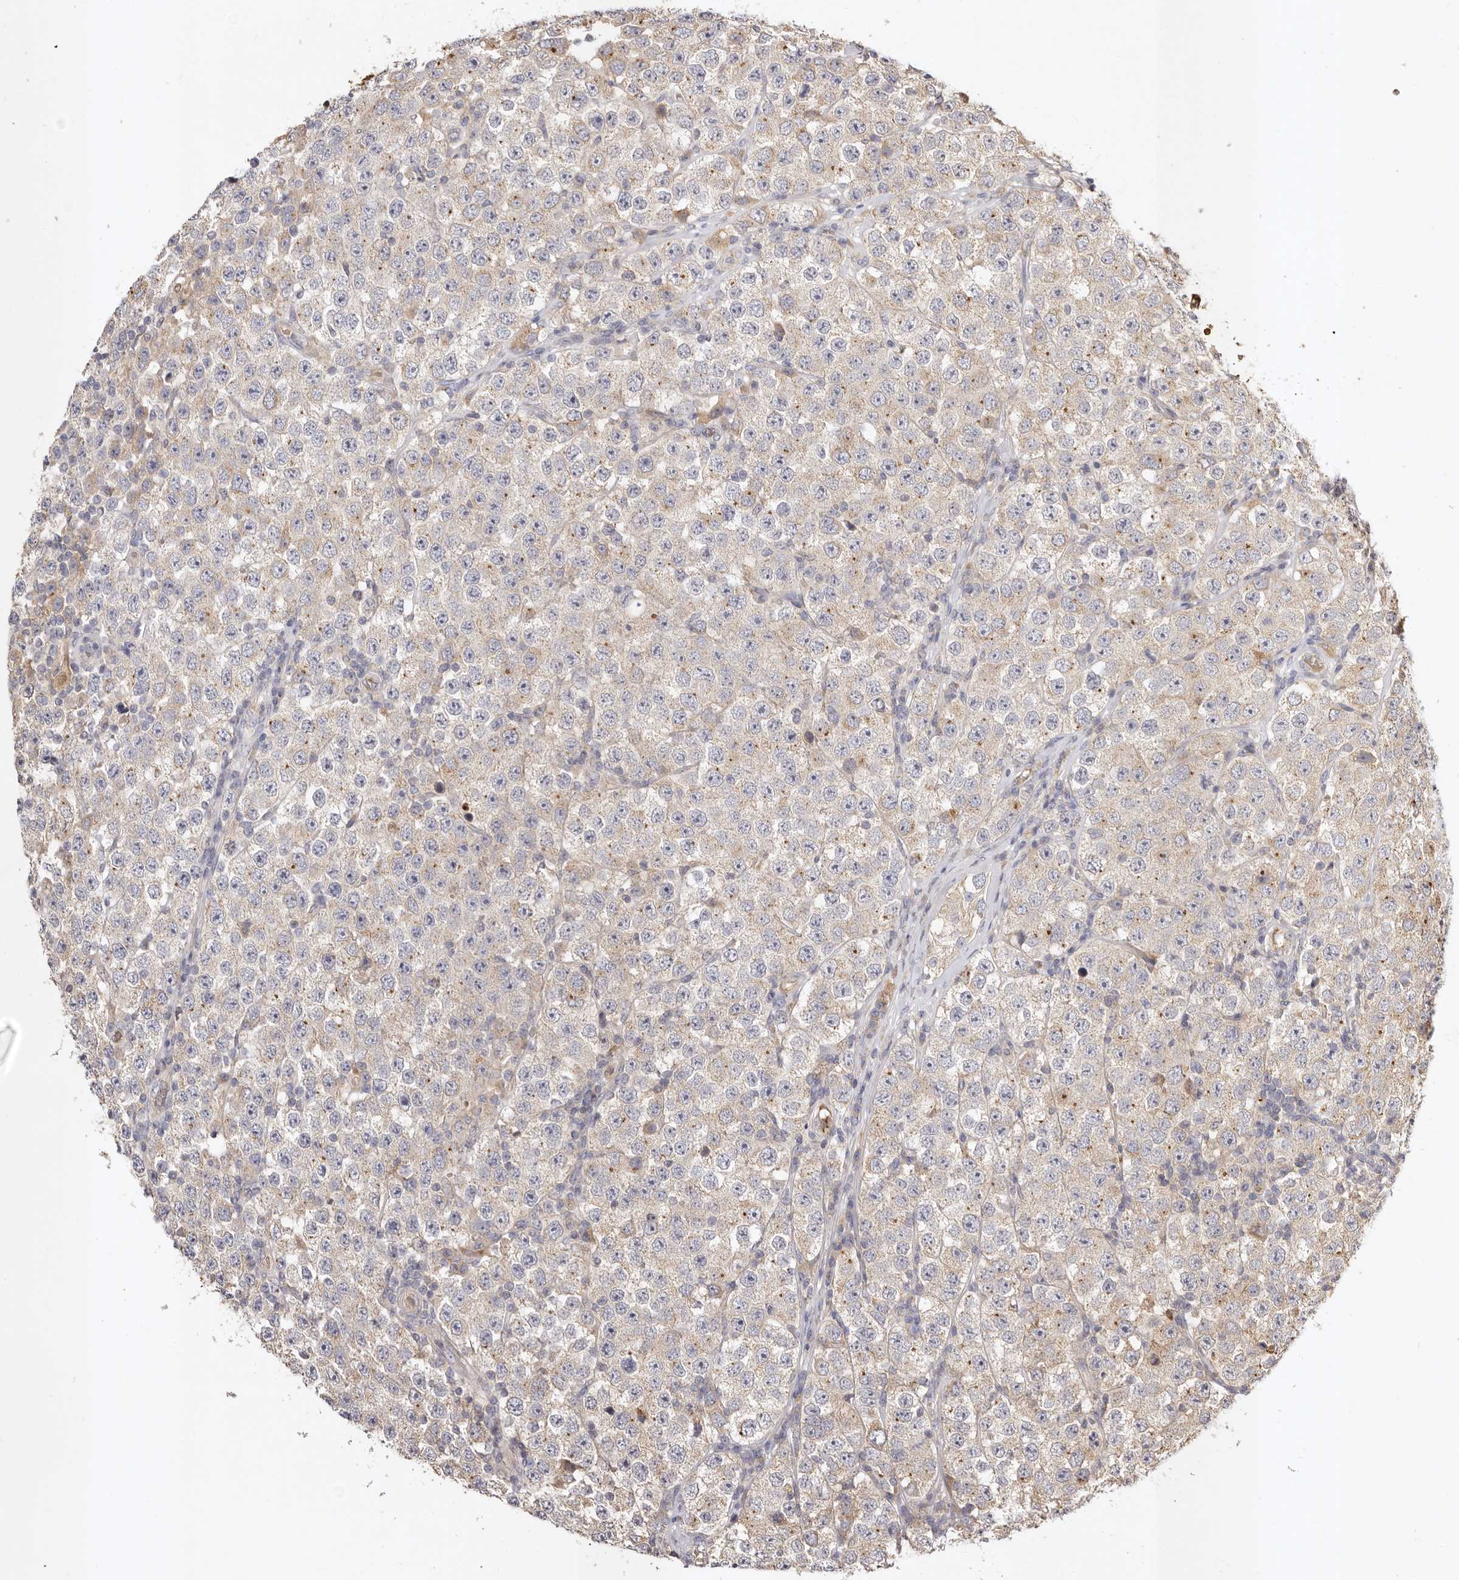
{"staining": {"intensity": "weak", "quantity": "<25%", "location": "cytoplasmic/membranous"}, "tissue": "testis cancer", "cell_type": "Tumor cells", "image_type": "cancer", "snomed": [{"axis": "morphology", "description": "Seminoma, NOS"}, {"axis": "topography", "description": "Testis"}], "caption": "High magnification brightfield microscopy of testis cancer (seminoma) stained with DAB (3,3'-diaminobenzidine) (brown) and counterstained with hematoxylin (blue): tumor cells show no significant positivity. The staining was performed using DAB (3,3'-diaminobenzidine) to visualize the protein expression in brown, while the nuclei were stained in blue with hematoxylin (Magnification: 20x).", "gene": "ADAMTS9", "patient": {"sex": "male", "age": 28}}